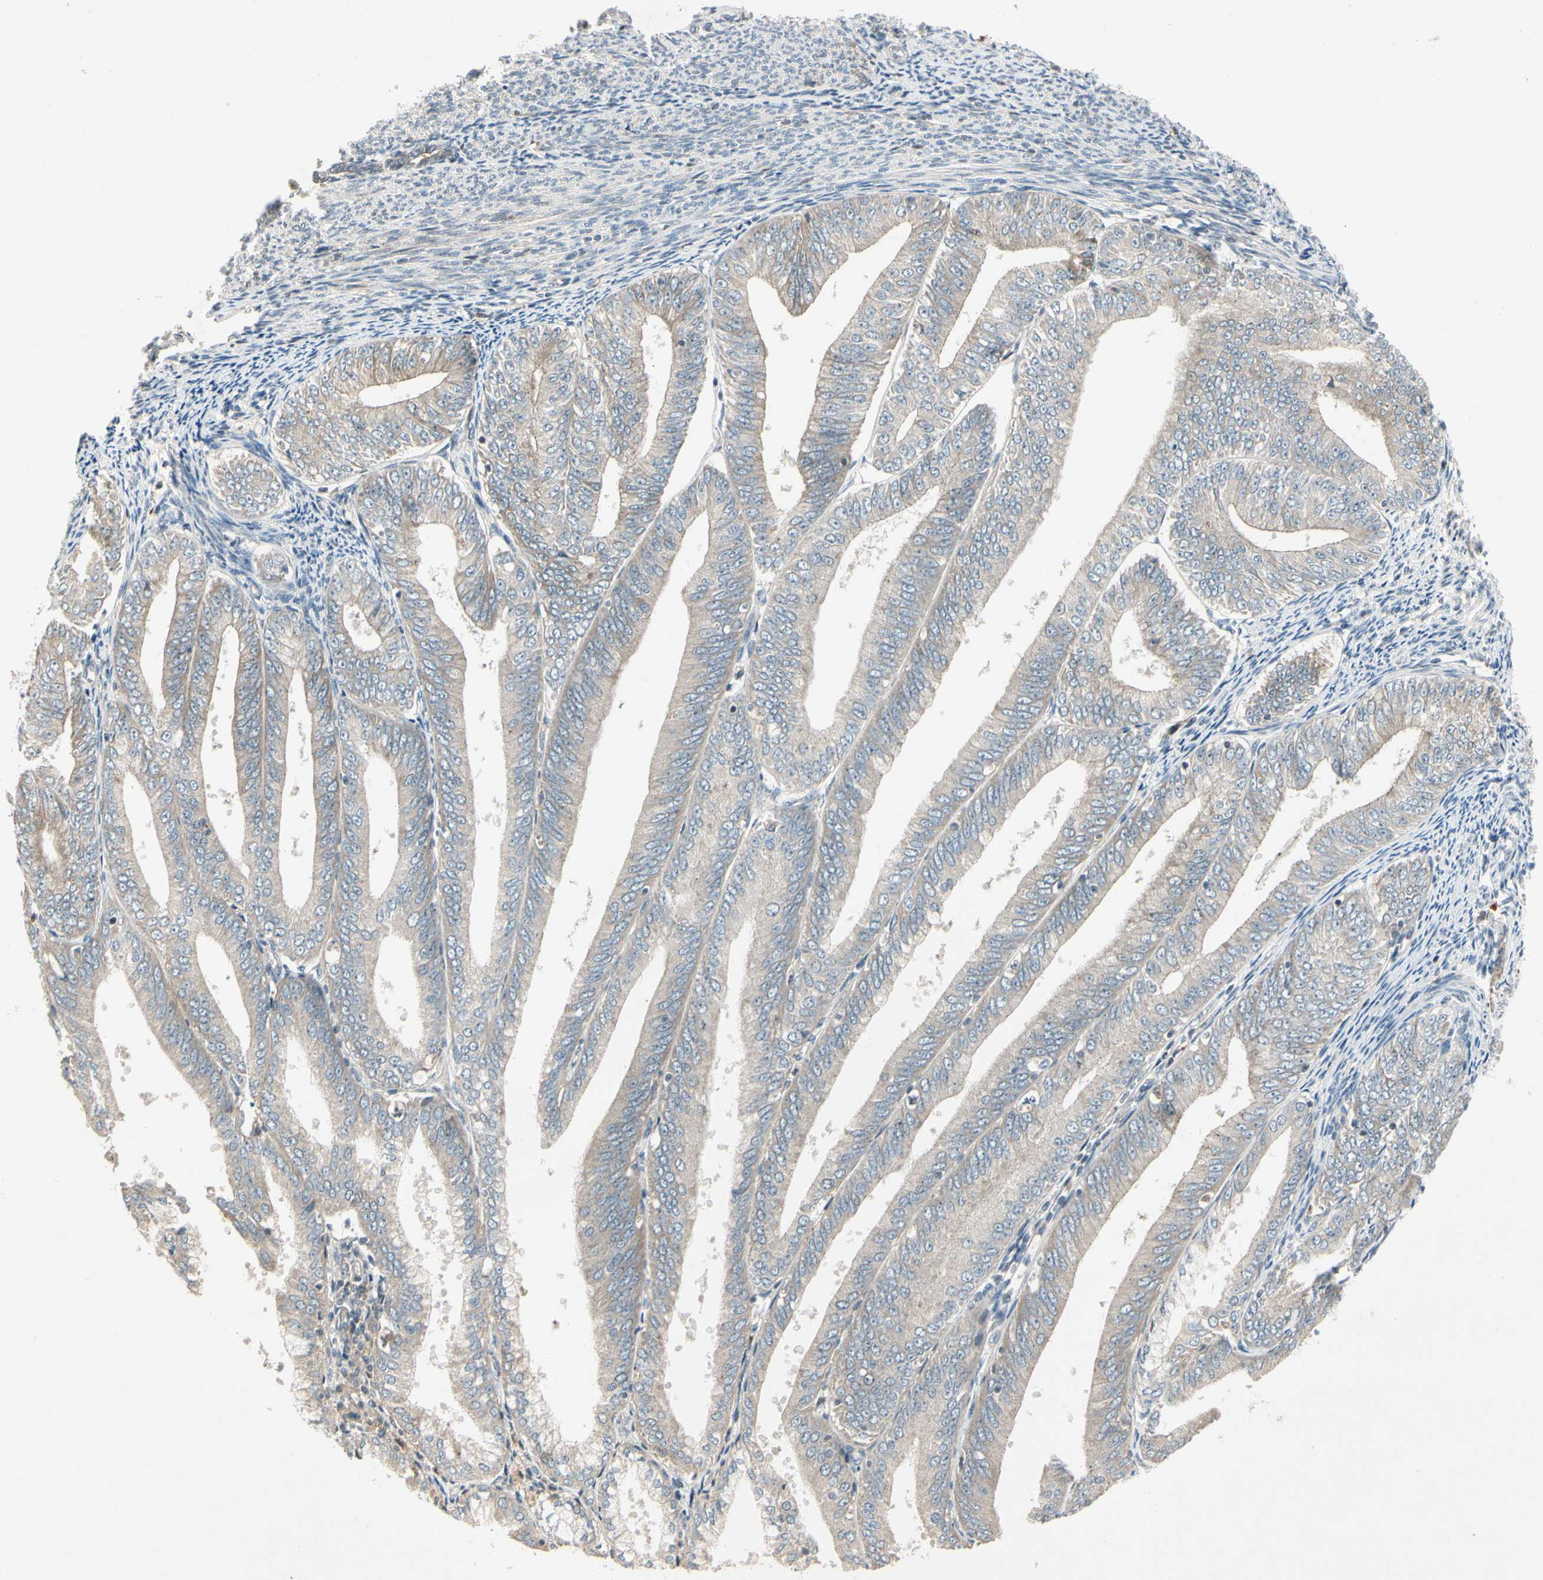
{"staining": {"intensity": "weak", "quantity": ">75%", "location": "cytoplasmic/membranous"}, "tissue": "endometrial cancer", "cell_type": "Tumor cells", "image_type": "cancer", "snomed": [{"axis": "morphology", "description": "Adenocarcinoma, NOS"}, {"axis": "topography", "description": "Endometrium"}], "caption": "Endometrial cancer (adenocarcinoma) stained for a protein (brown) reveals weak cytoplasmic/membranous positive expression in about >75% of tumor cells.", "gene": "ICAM5", "patient": {"sex": "female", "age": 63}}